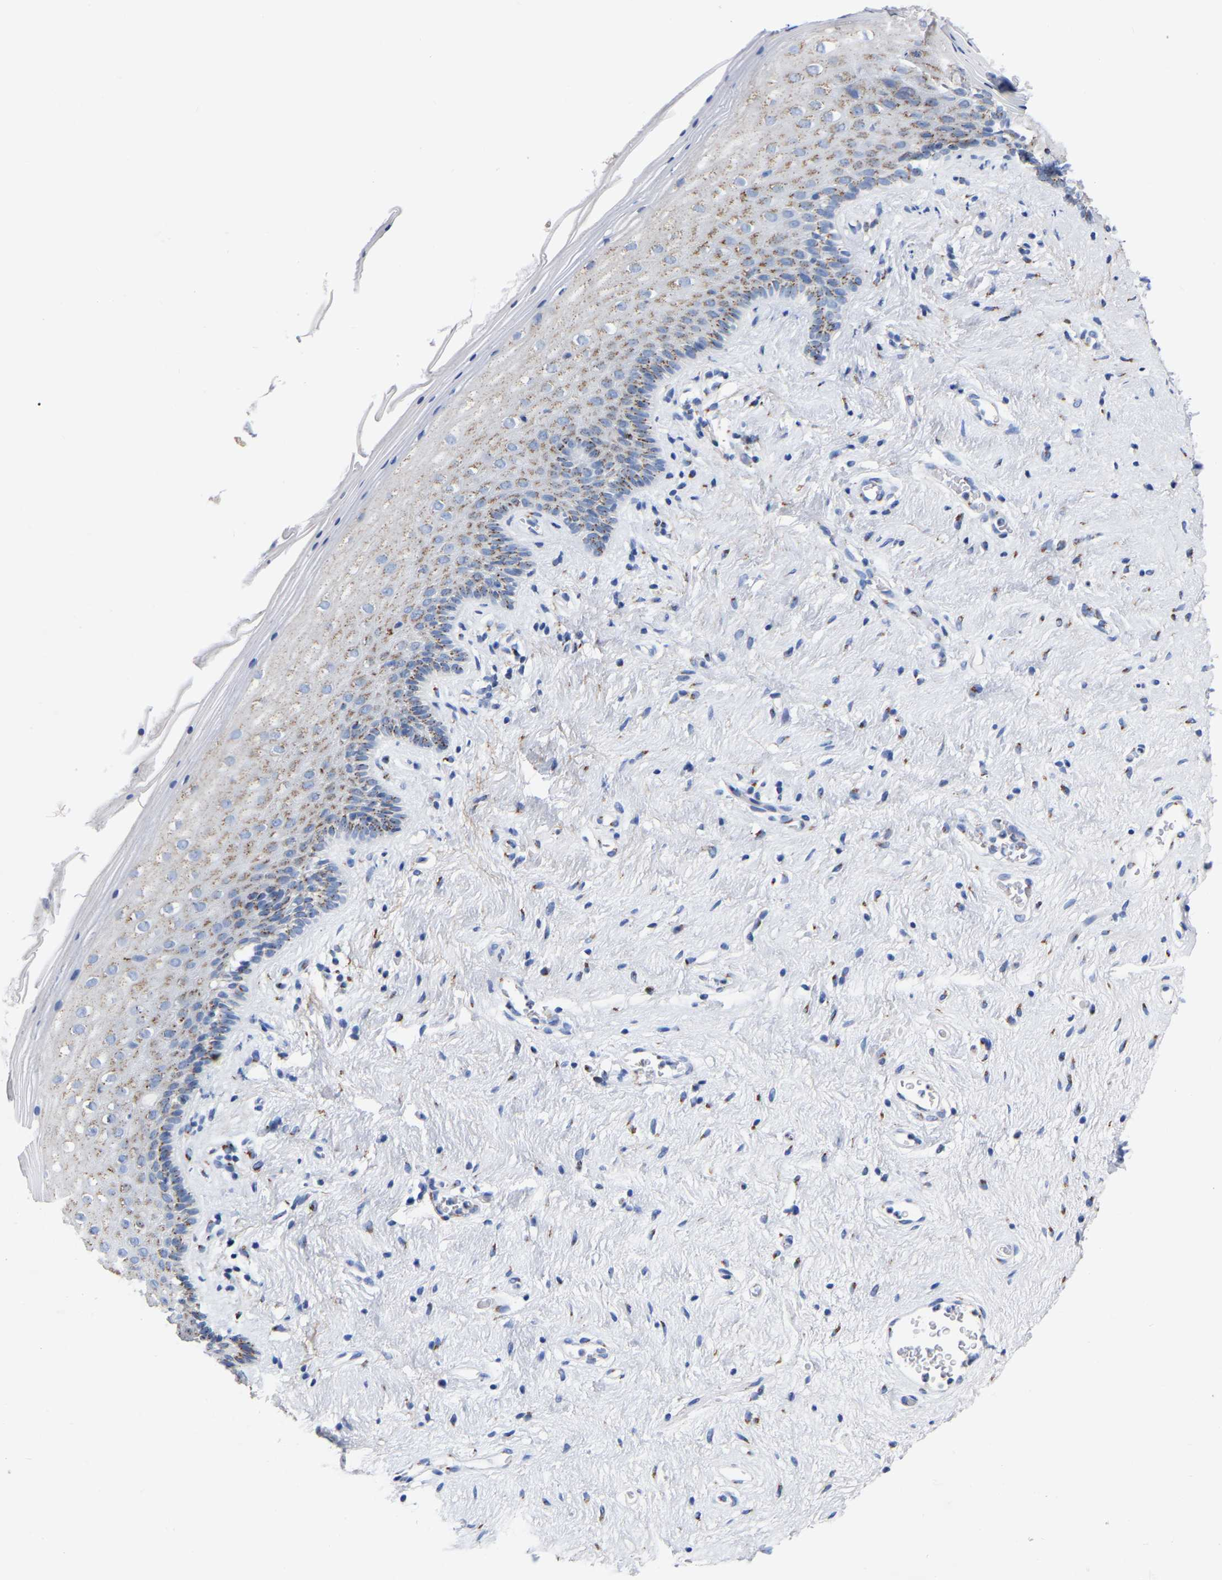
{"staining": {"intensity": "weak", "quantity": "25%-75%", "location": "cytoplasmic/membranous"}, "tissue": "vagina", "cell_type": "Squamous epithelial cells", "image_type": "normal", "snomed": [{"axis": "morphology", "description": "Normal tissue, NOS"}, {"axis": "topography", "description": "Vagina"}], "caption": "The histopathology image demonstrates a brown stain indicating the presence of a protein in the cytoplasmic/membranous of squamous epithelial cells in vagina.", "gene": "STRIP2", "patient": {"sex": "female", "age": 44}}